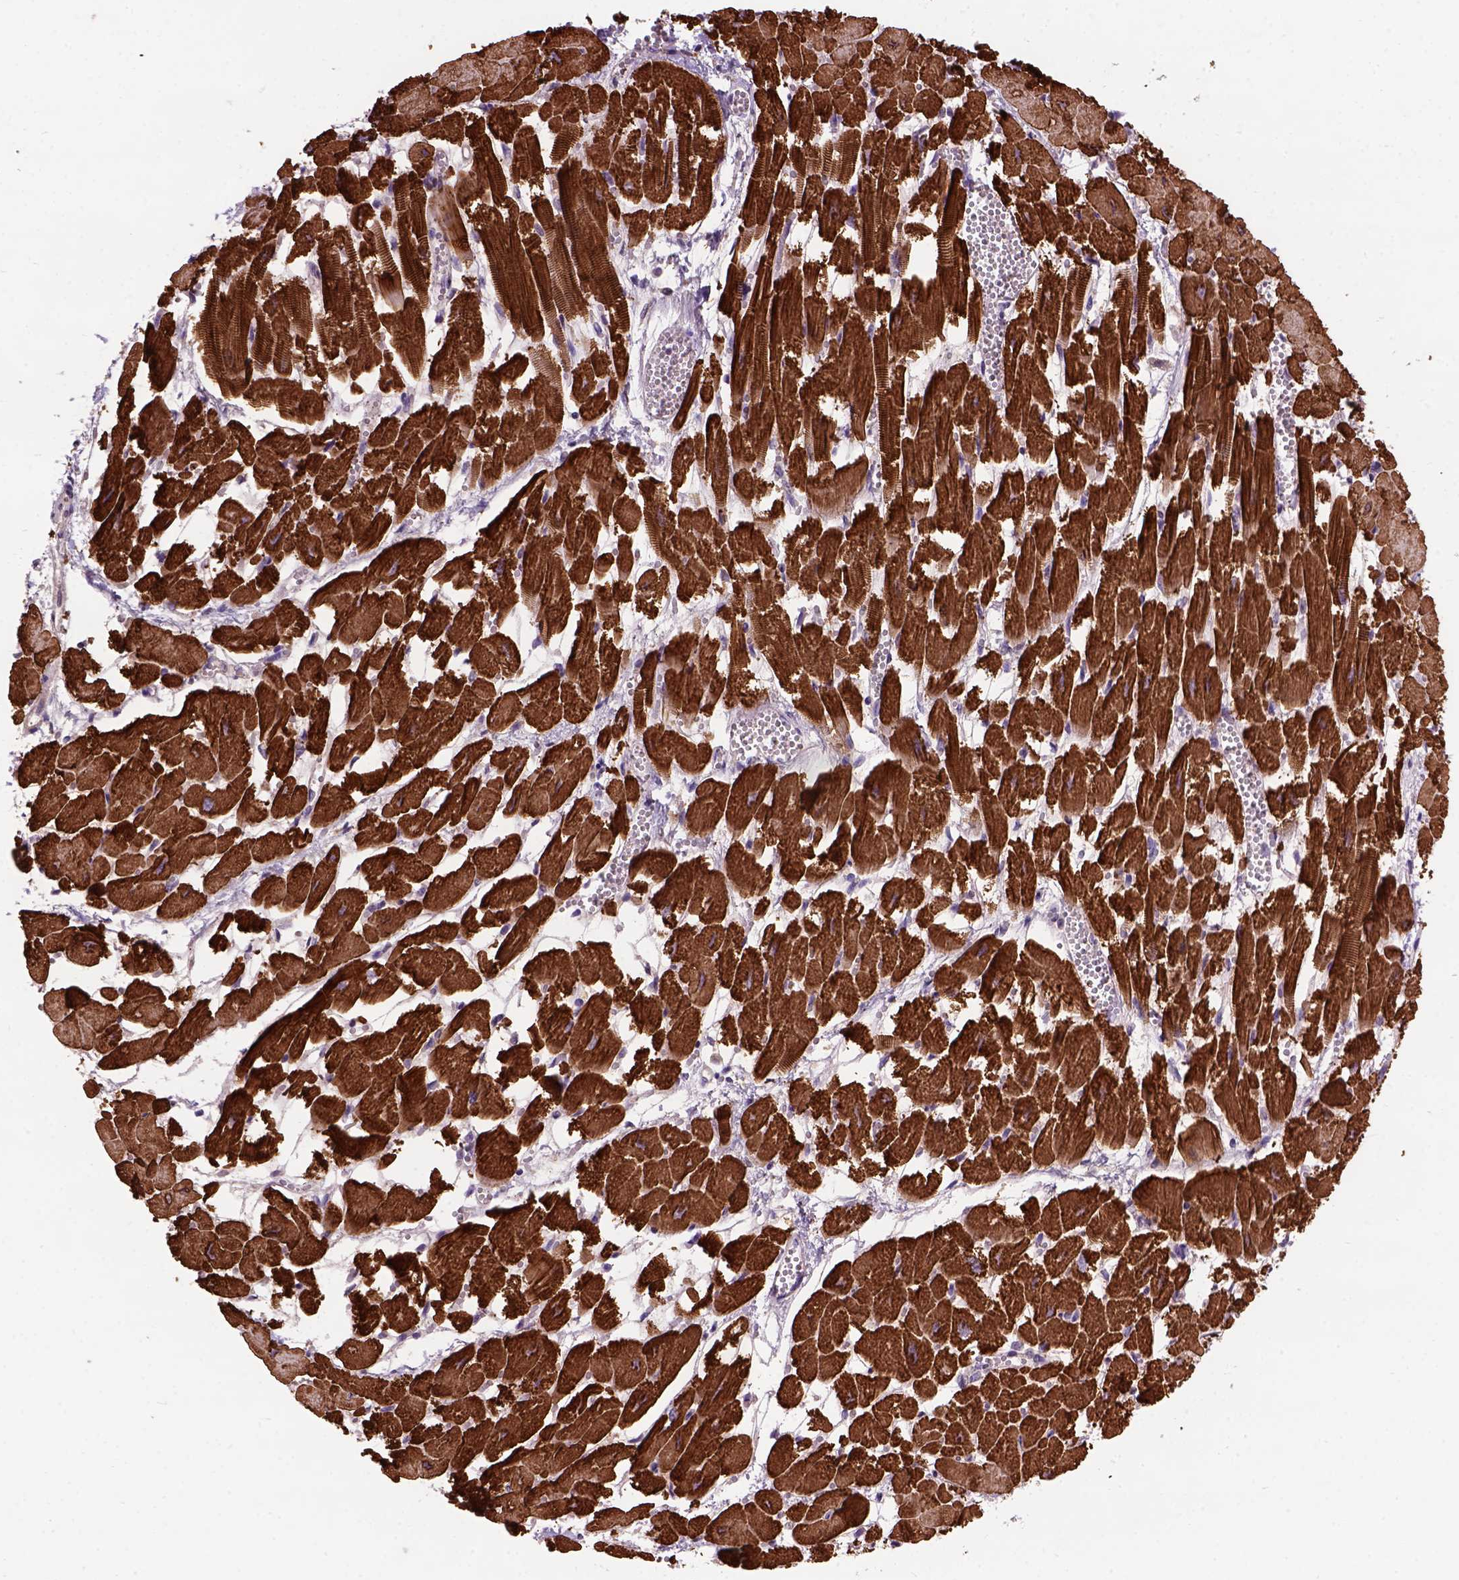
{"staining": {"intensity": "strong", "quantity": ">75%", "location": "cytoplasmic/membranous"}, "tissue": "heart muscle", "cell_type": "Cardiomyocytes", "image_type": "normal", "snomed": [{"axis": "morphology", "description": "Normal tissue, NOS"}, {"axis": "topography", "description": "Heart"}], "caption": "Immunohistochemical staining of benign human heart muscle reveals high levels of strong cytoplasmic/membranous staining in about >75% of cardiomyocytes.", "gene": "KBTBD8", "patient": {"sex": "female", "age": 52}}